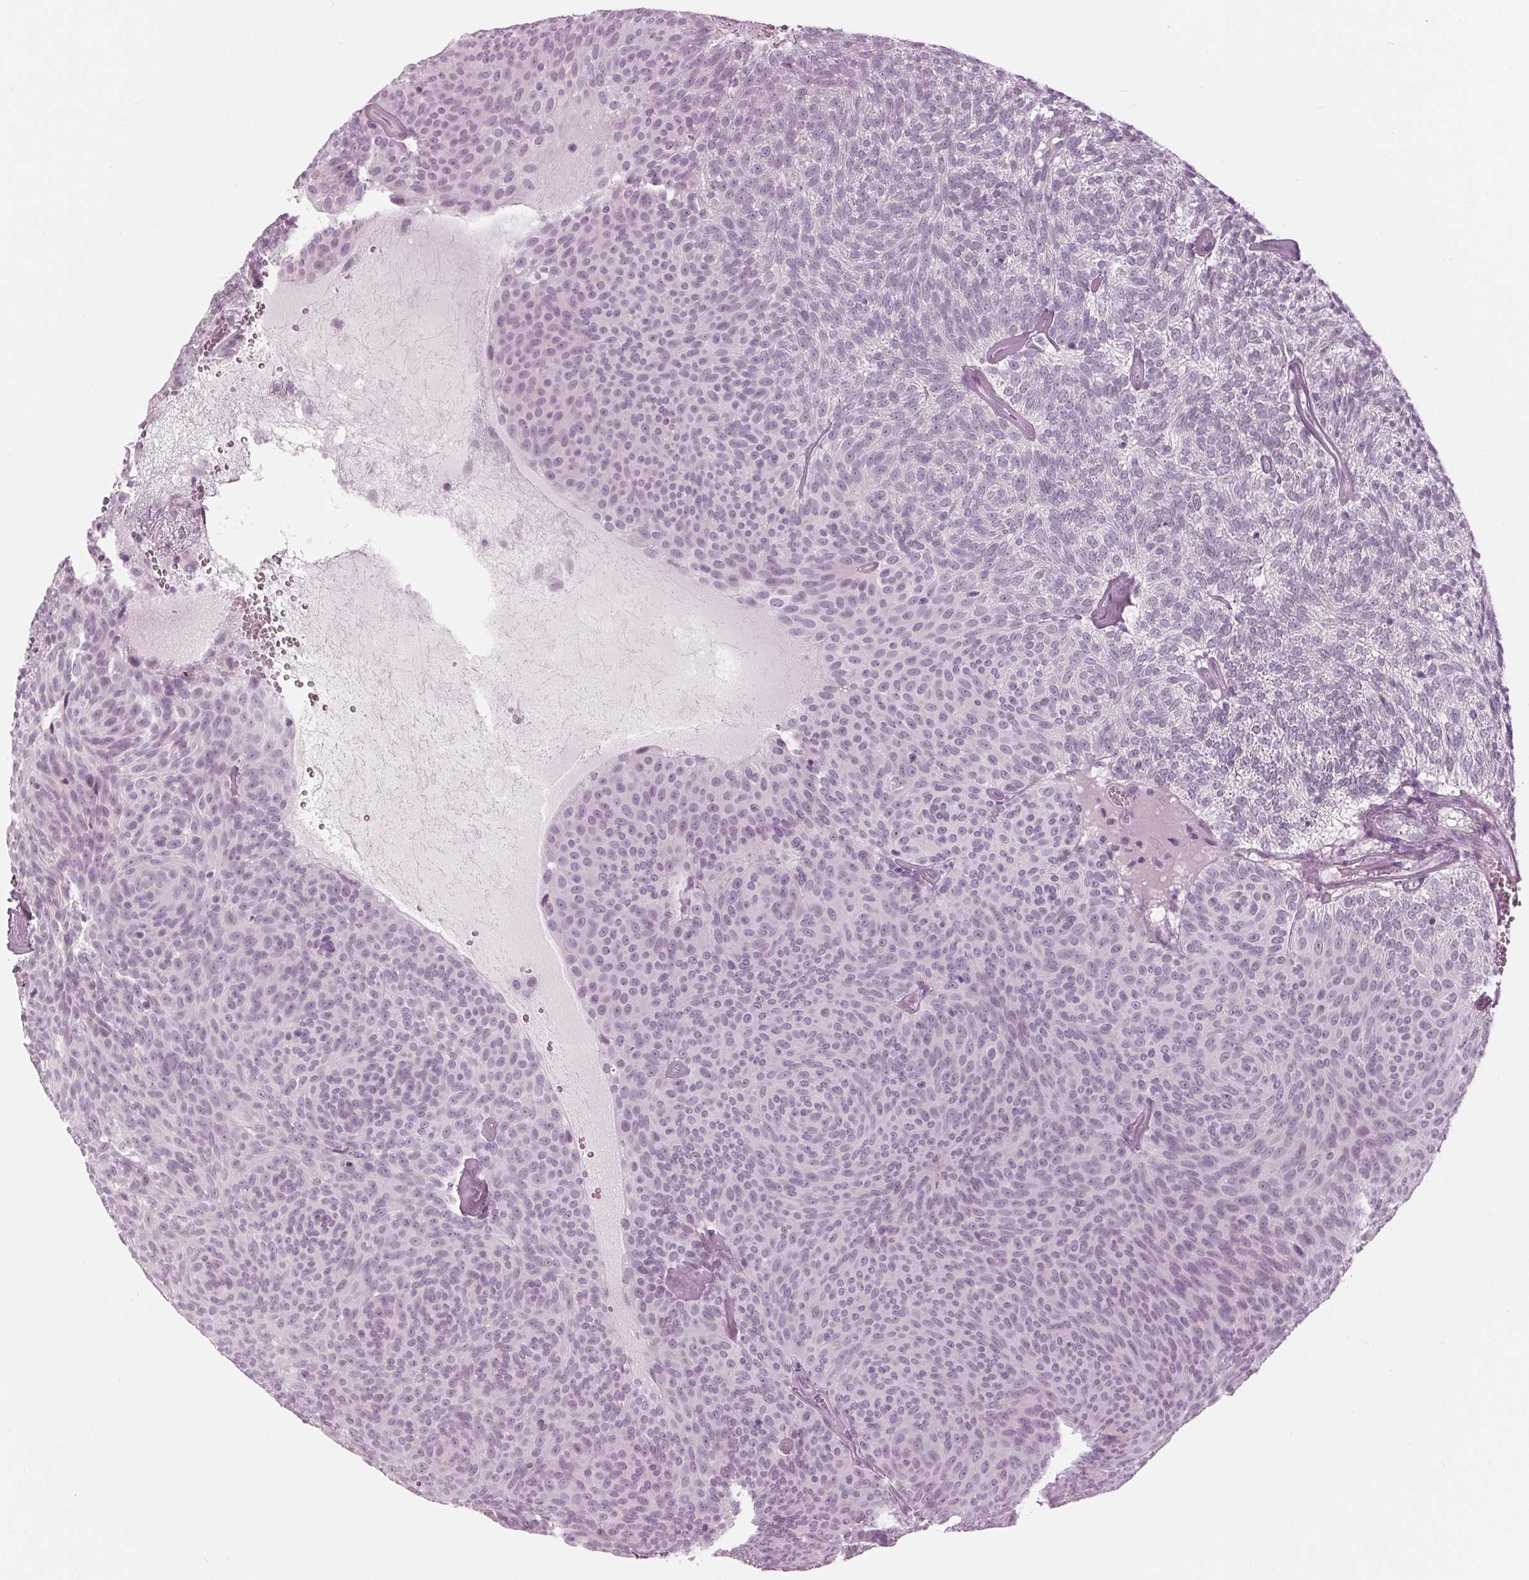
{"staining": {"intensity": "negative", "quantity": "none", "location": "none"}, "tissue": "urothelial cancer", "cell_type": "Tumor cells", "image_type": "cancer", "snomed": [{"axis": "morphology", "description": "Urothelial carcinoma, Low grade"}, {"axis": "topography", "description": "Urinary bladder"}], "caption": "Protein analysis of urothelial cancer exhibits no significant expression in tumor cells.", "gene": "KRT28", "patient": {"sex": "male", "age": 77}}